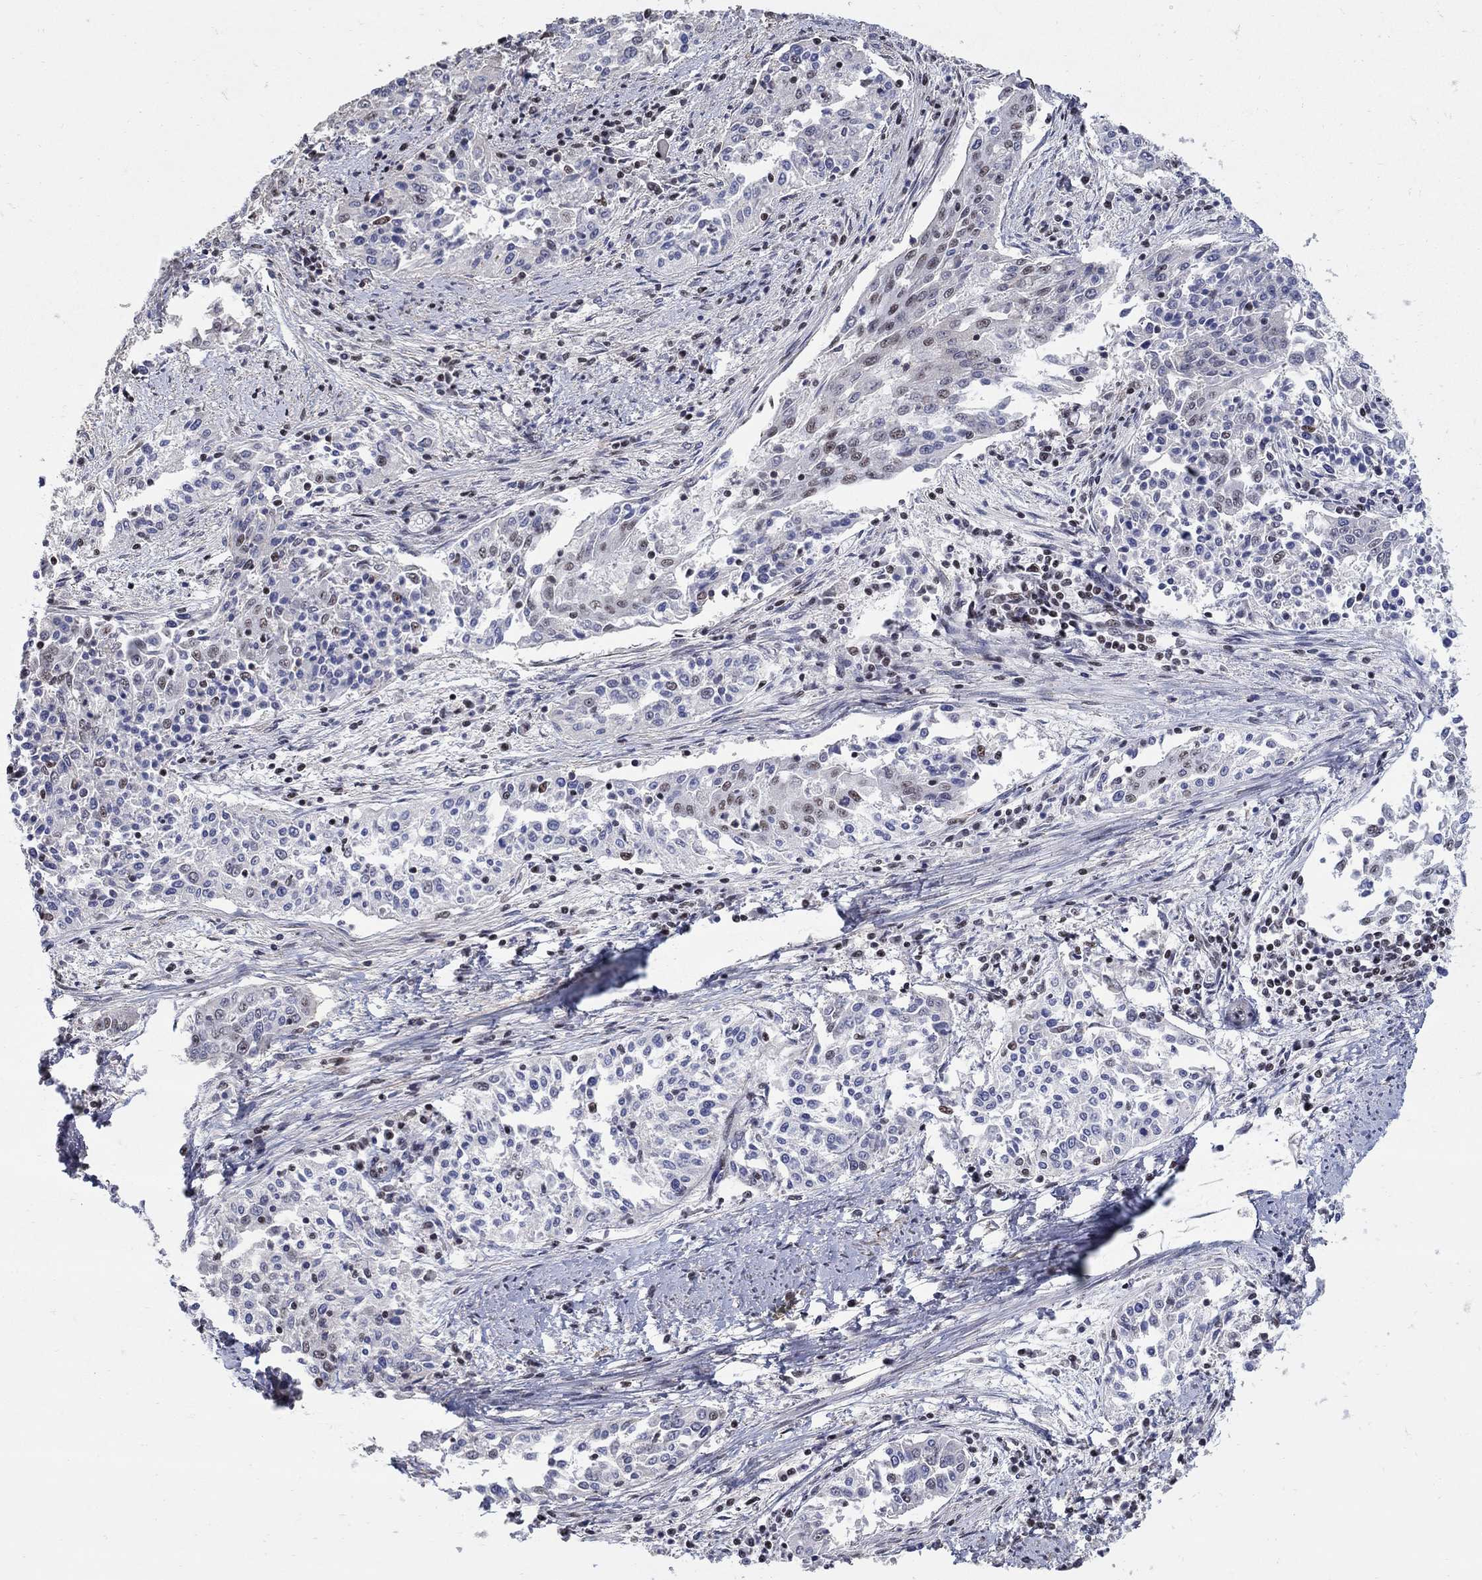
{"staining": {"intensity": "weak", "quantity": "<25%", "location": "nuclear"}, "tissue": "cervical cancer", "cell_type": "Tumor cells", "image_type": "cancer", "snomed": [{"axis": "morphology", "description": "Squamous cell carcinoma, NOS"}, {"axis": "topography", "description": "Cervix"}], "caption": "IHC image of squamous cell carcinoma (cervical) stained for a protein (brown), which shows no staining in tumor cells.", "gene": "PNISR", "patient": {"sex": "female", "age": 41}}